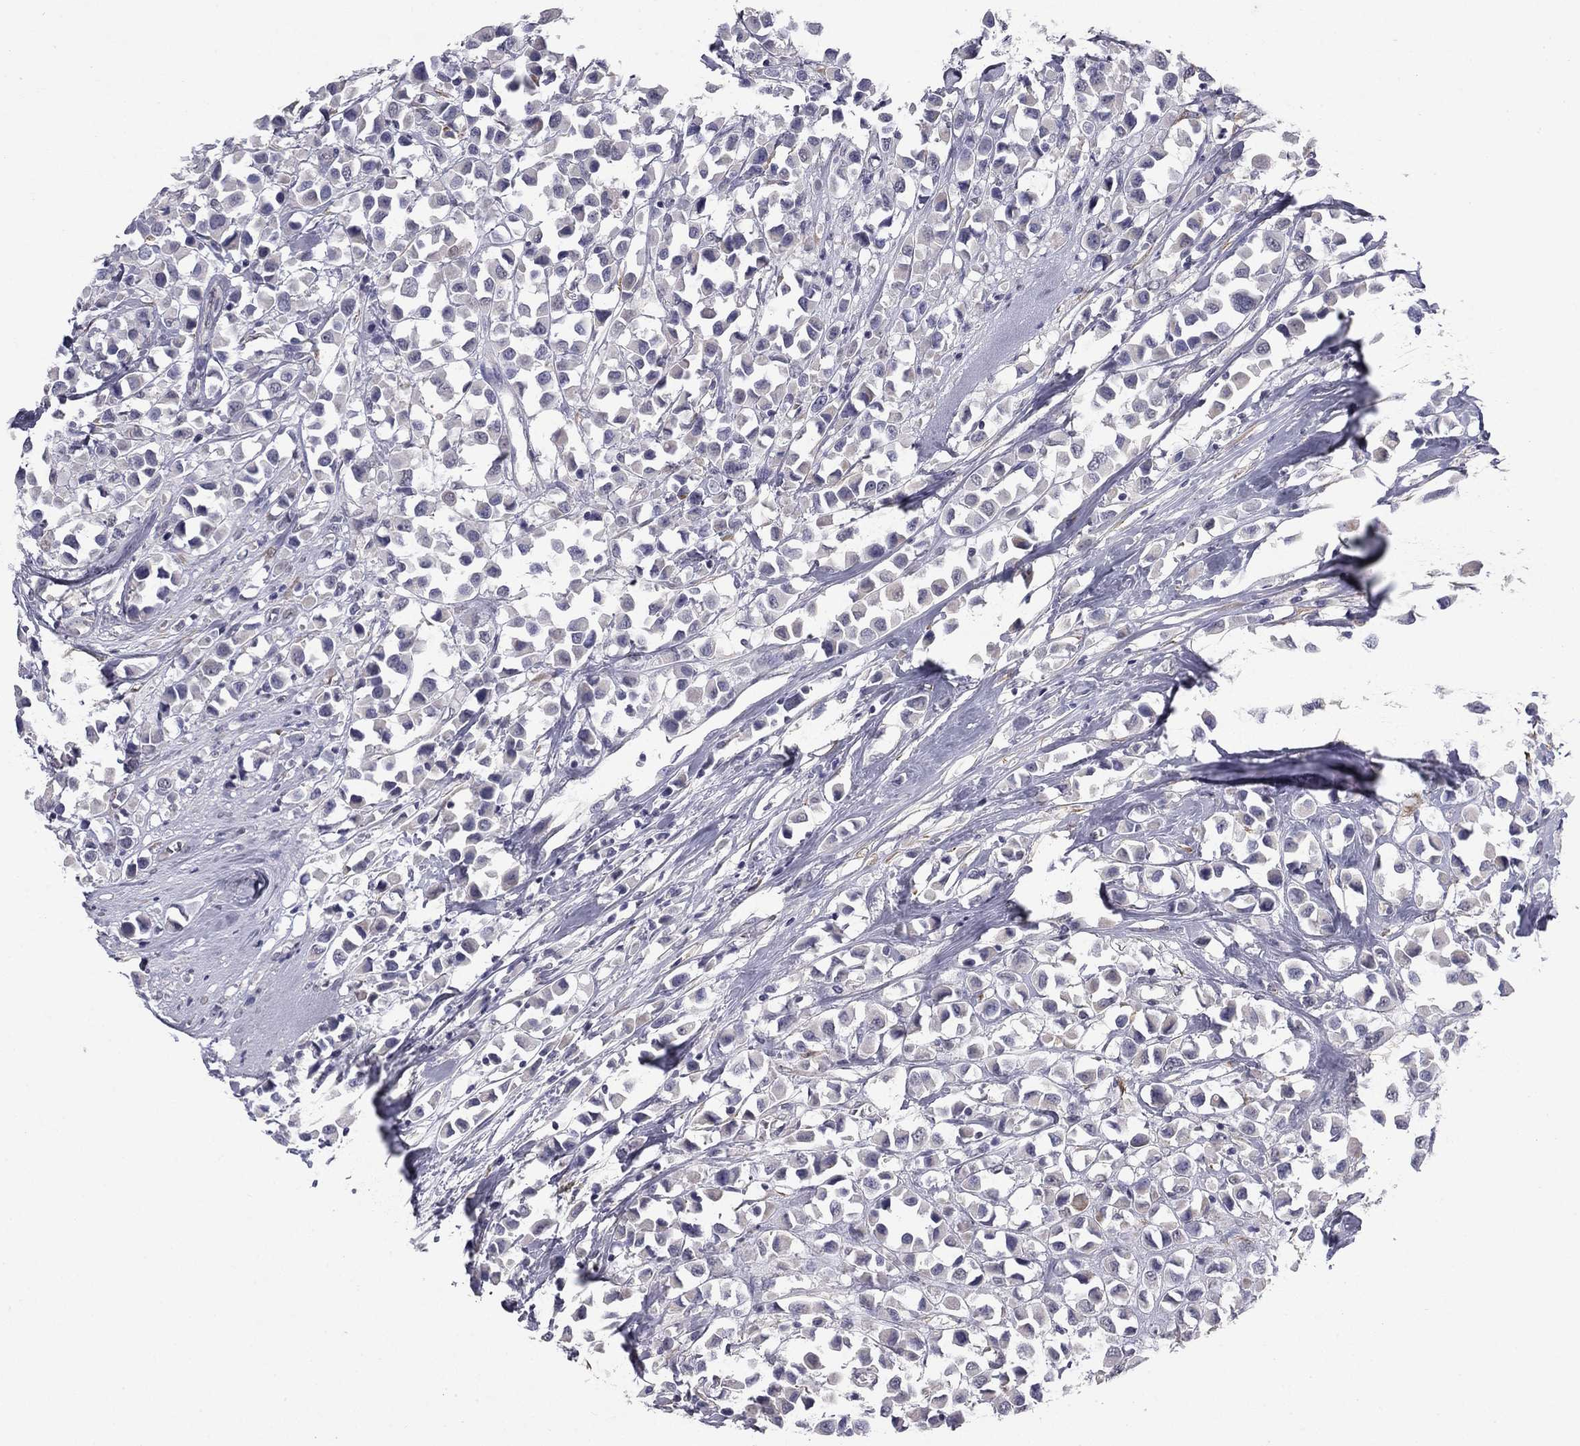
{"staining": {"intensity": "weak", "quantity": "<25%", "location": "cytoplasmic/membranous"}, "tissue": "breast cancer", "cell_type": "Tumor cells", "image_type": "cancer", "snomed": [{"axis": "morphology", "description": "Duct carcinoma"}, {"axis": "topography", "description": "Breast"}], "caption": "Immunohistochemical staining of invasive ductal carcinoma (breast) demonstrates no significant expression in tumor cells.", "gene": "PRRT2", "patient": {"sex": "female", "age": 61}}